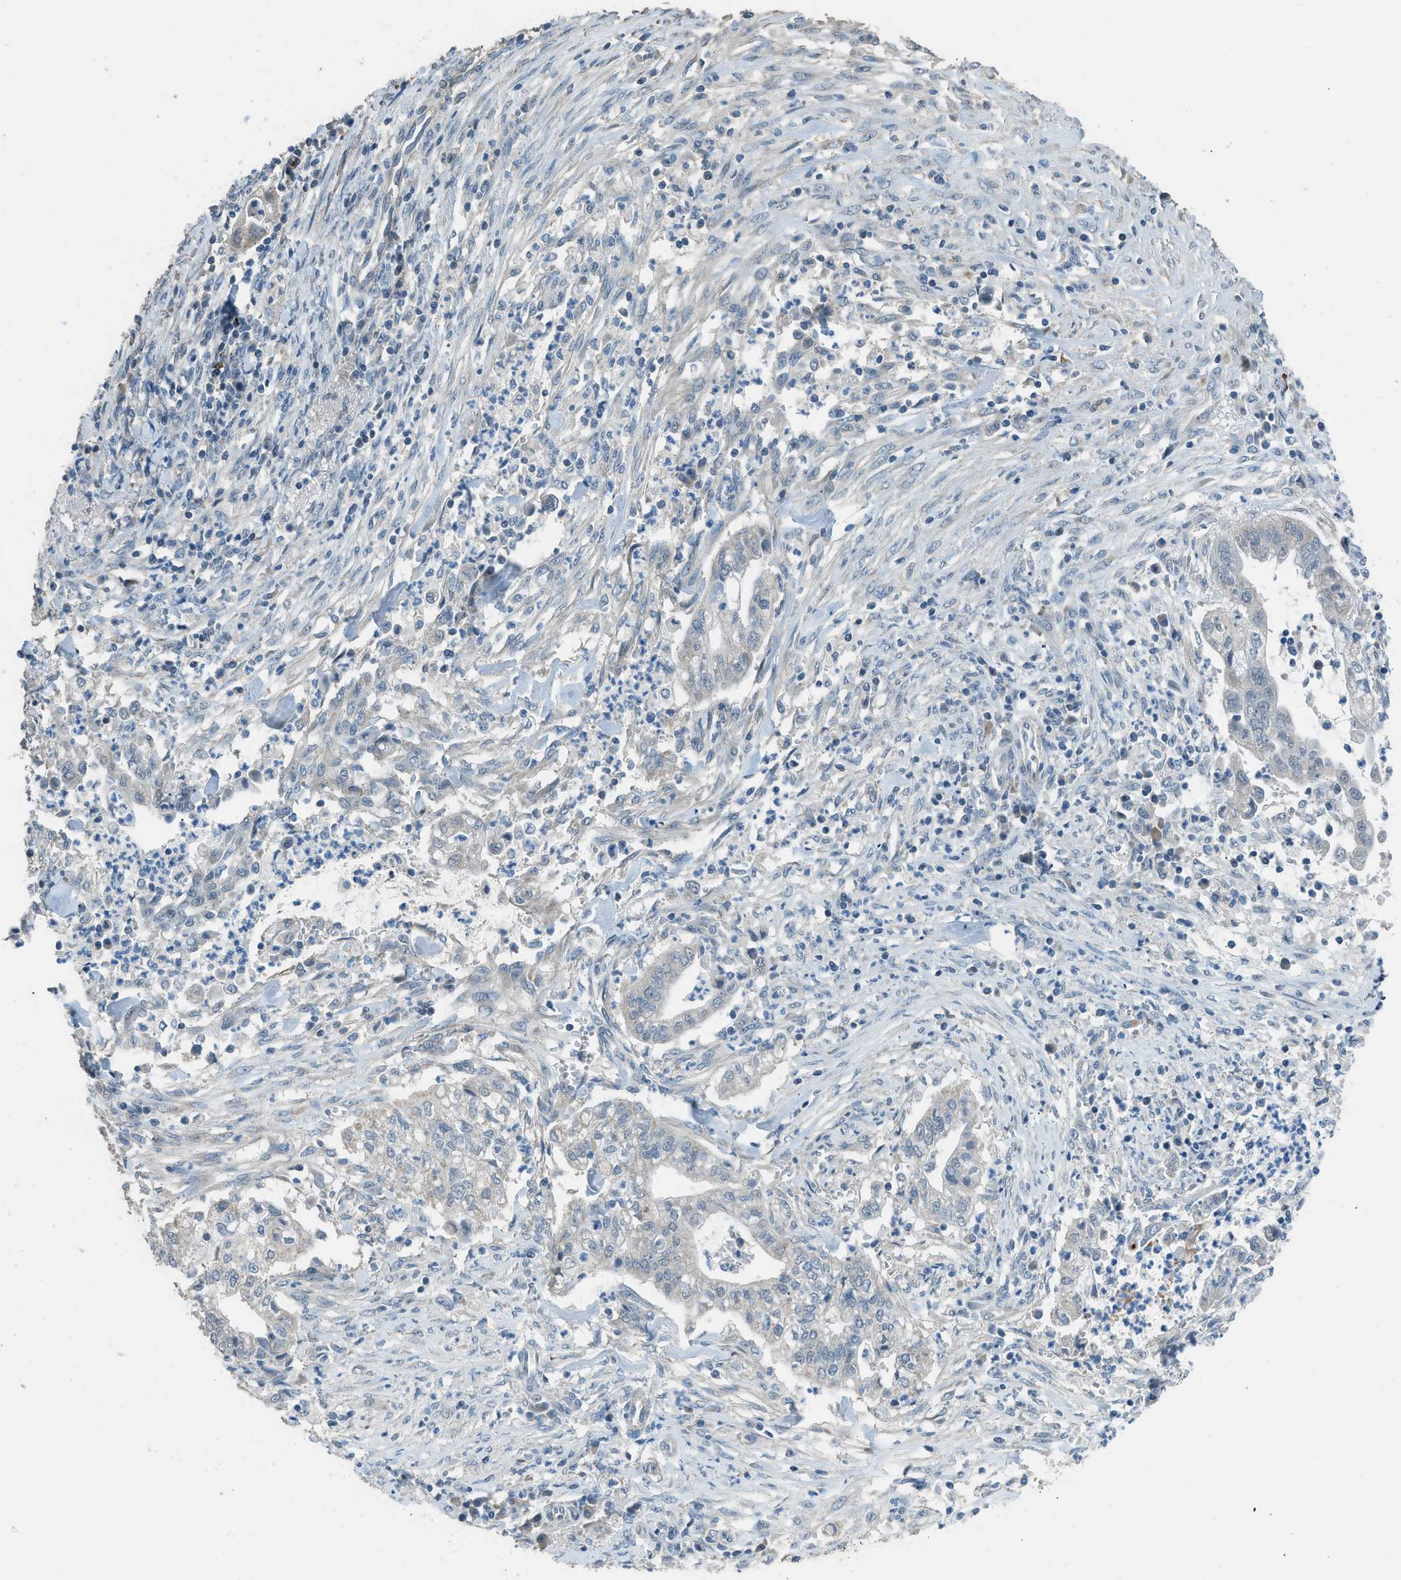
{"staining": {"intensity": "negative", "quantity": "none", "location": "none"}, "tissue": "cervical cancer", "cell_type": "Tumor cells", "image_type": "cancer", "snomed": [{"axis": "morphology", "description": "Adenocarcinoma, NOS"}, {"axis": "topography", "description": "Cervix"}], "caption": "This is an IHC photomicrograph of human cervical cancer. There is no expression in tumor cells.", "gene": "TIMD4", "patient": {"sex": "female", "age": 44}}